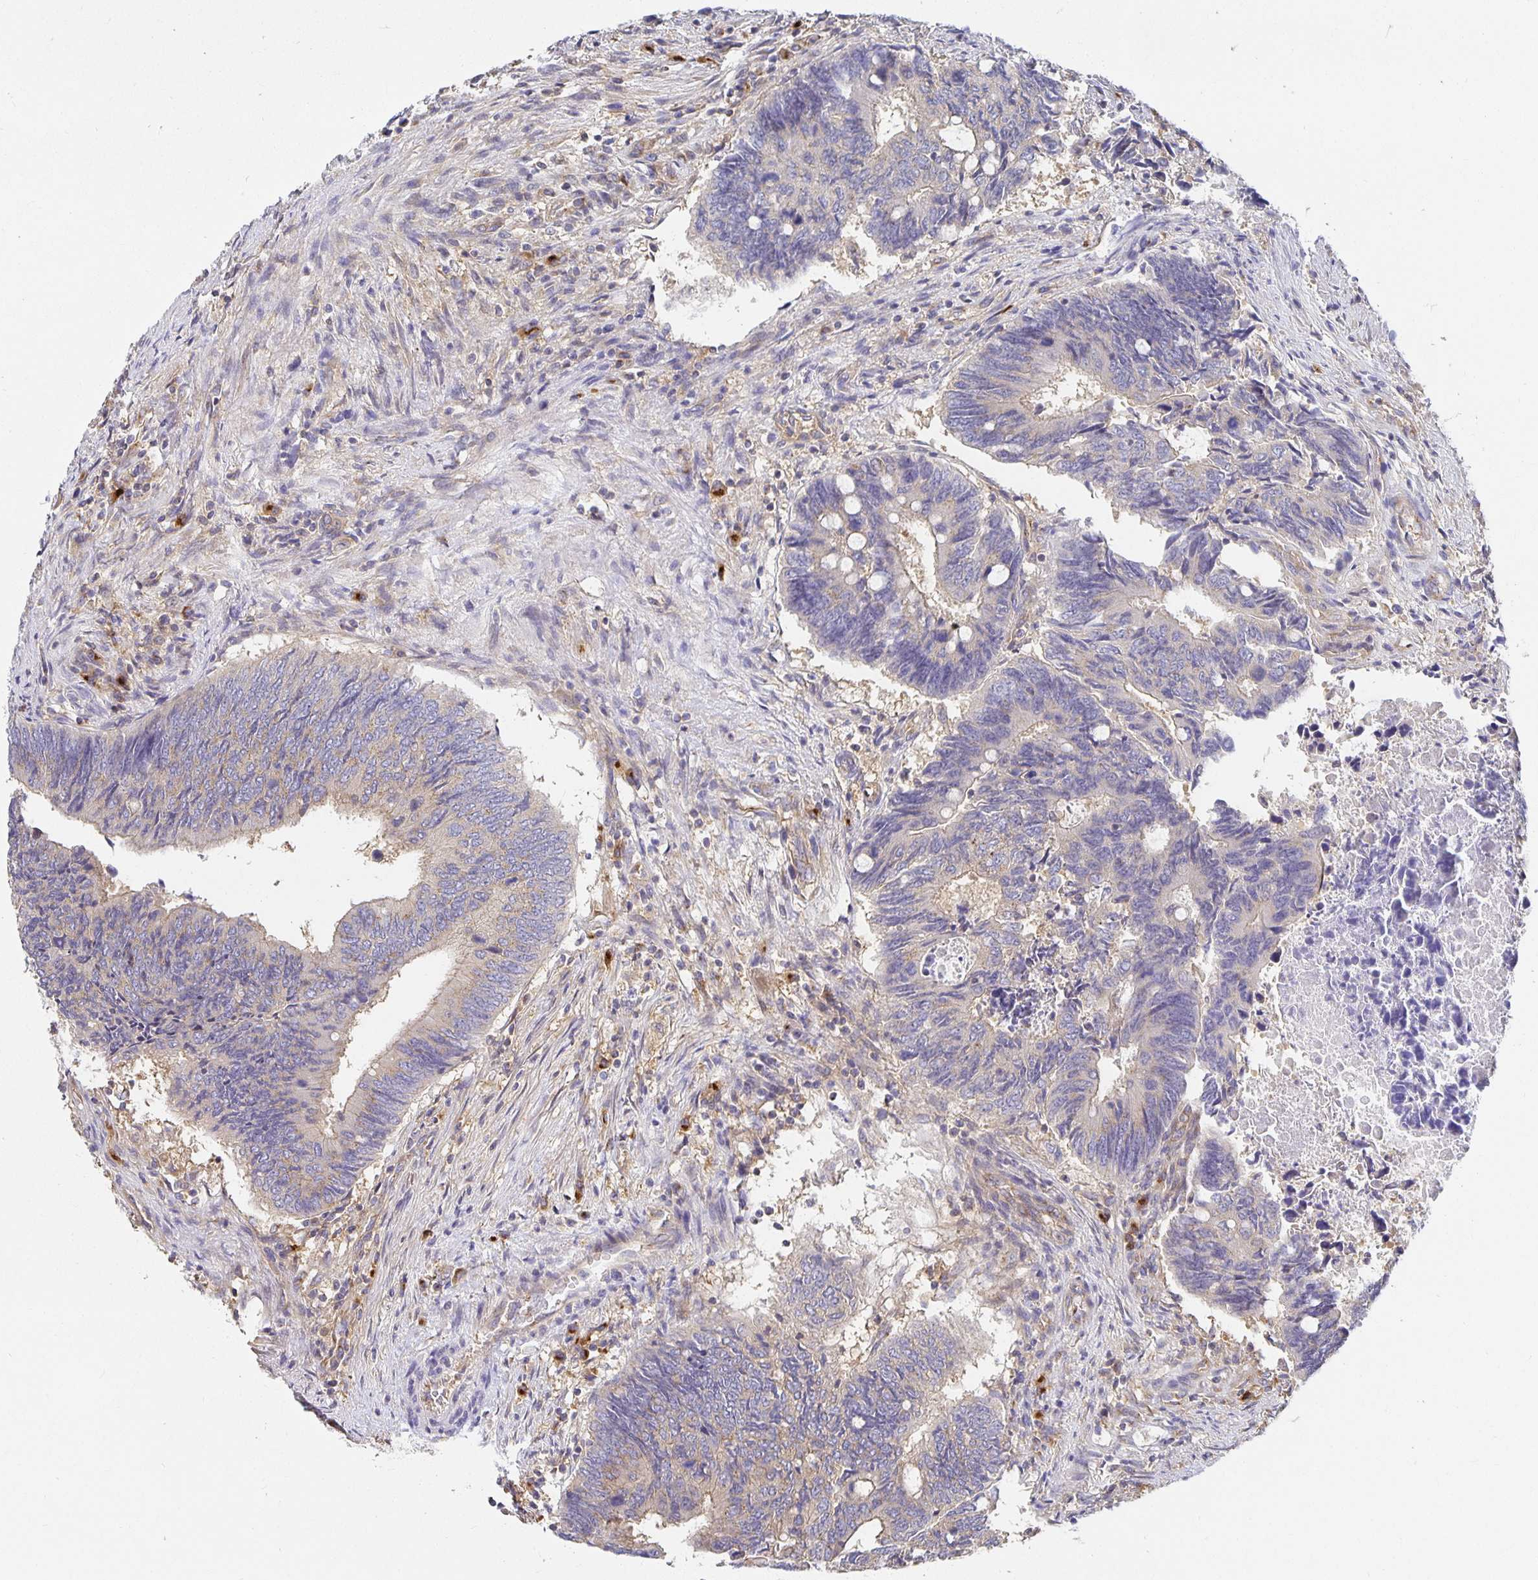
{"staining": {"intensity": "weak", "quantity": "<25%", "location": "cytoplasmic/membranous"}, "tissue": "colorectal cancer", "cell_type": "Tumor cells", "image_type": "cancer", "snomed": [{"axis": "morphology", "description": "Adenocarcinoma, NOS"}, {"axis": "topography", "description": "Colon"}], "caption": "Tumor cells show no significant protein expression in colorectal cancer (adenocarcinoma).", "gene": "USO1", "patient": {"sex": "male", "age": 87}}